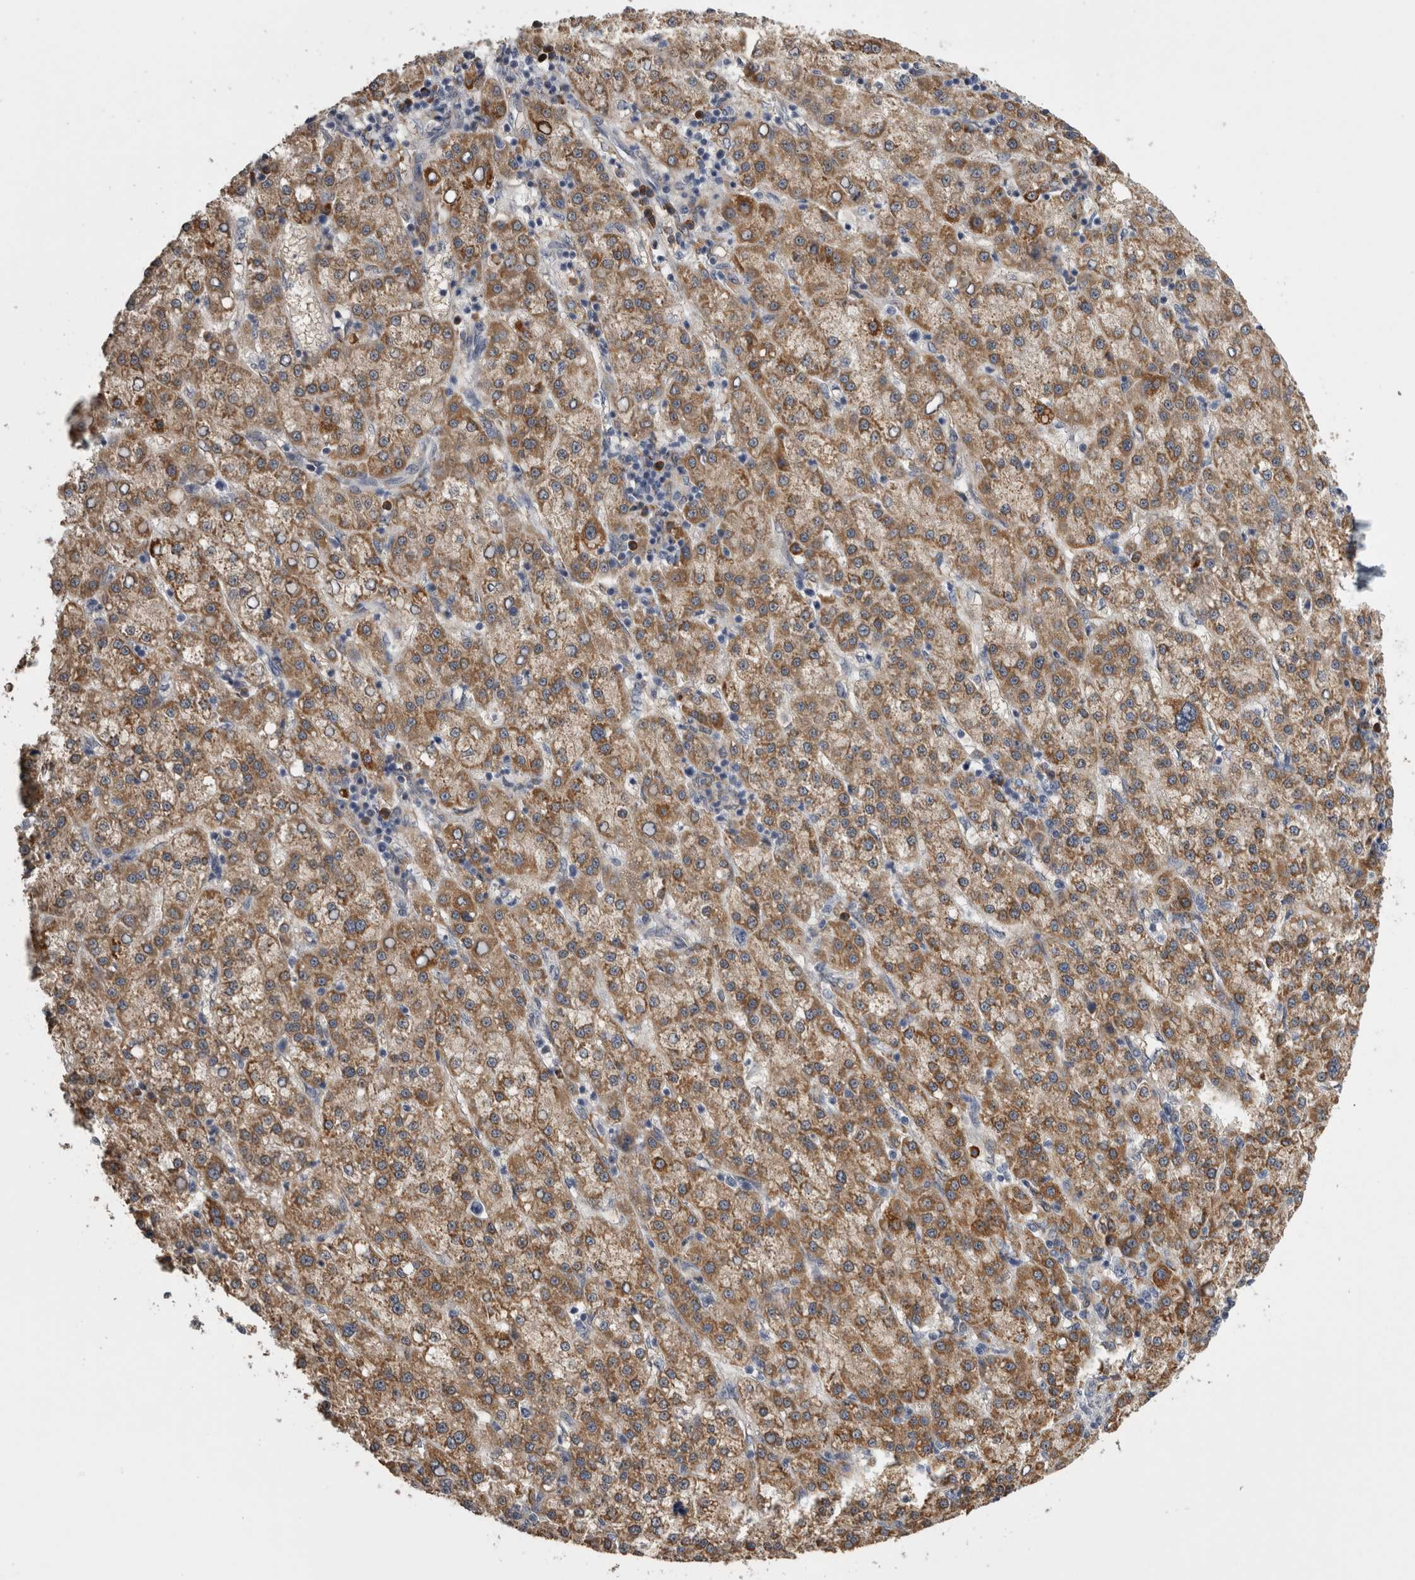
{"staining": {"intensity": "moderate", "quantity": ">75%", "location": "cytoplasmic/membranous"}, "tissue": "liver cancer", "cell_type": "Tumor cells", "image_type": "cancer", "snomed": [{"axis": "morphology", "description": "Carcinoma, Hepatocellular, NOS"}, {"axis": "topography", "description": "Liver"}], "caption": "IHC (DAB) staining of hepatocellular carcinoma (liver) demonstrates moderate cytoplasmic/membranous protein staining in about >75% of tumor cells.", "gene": "FHIP2B", "patient": {"sex": "female", "age": 58}}